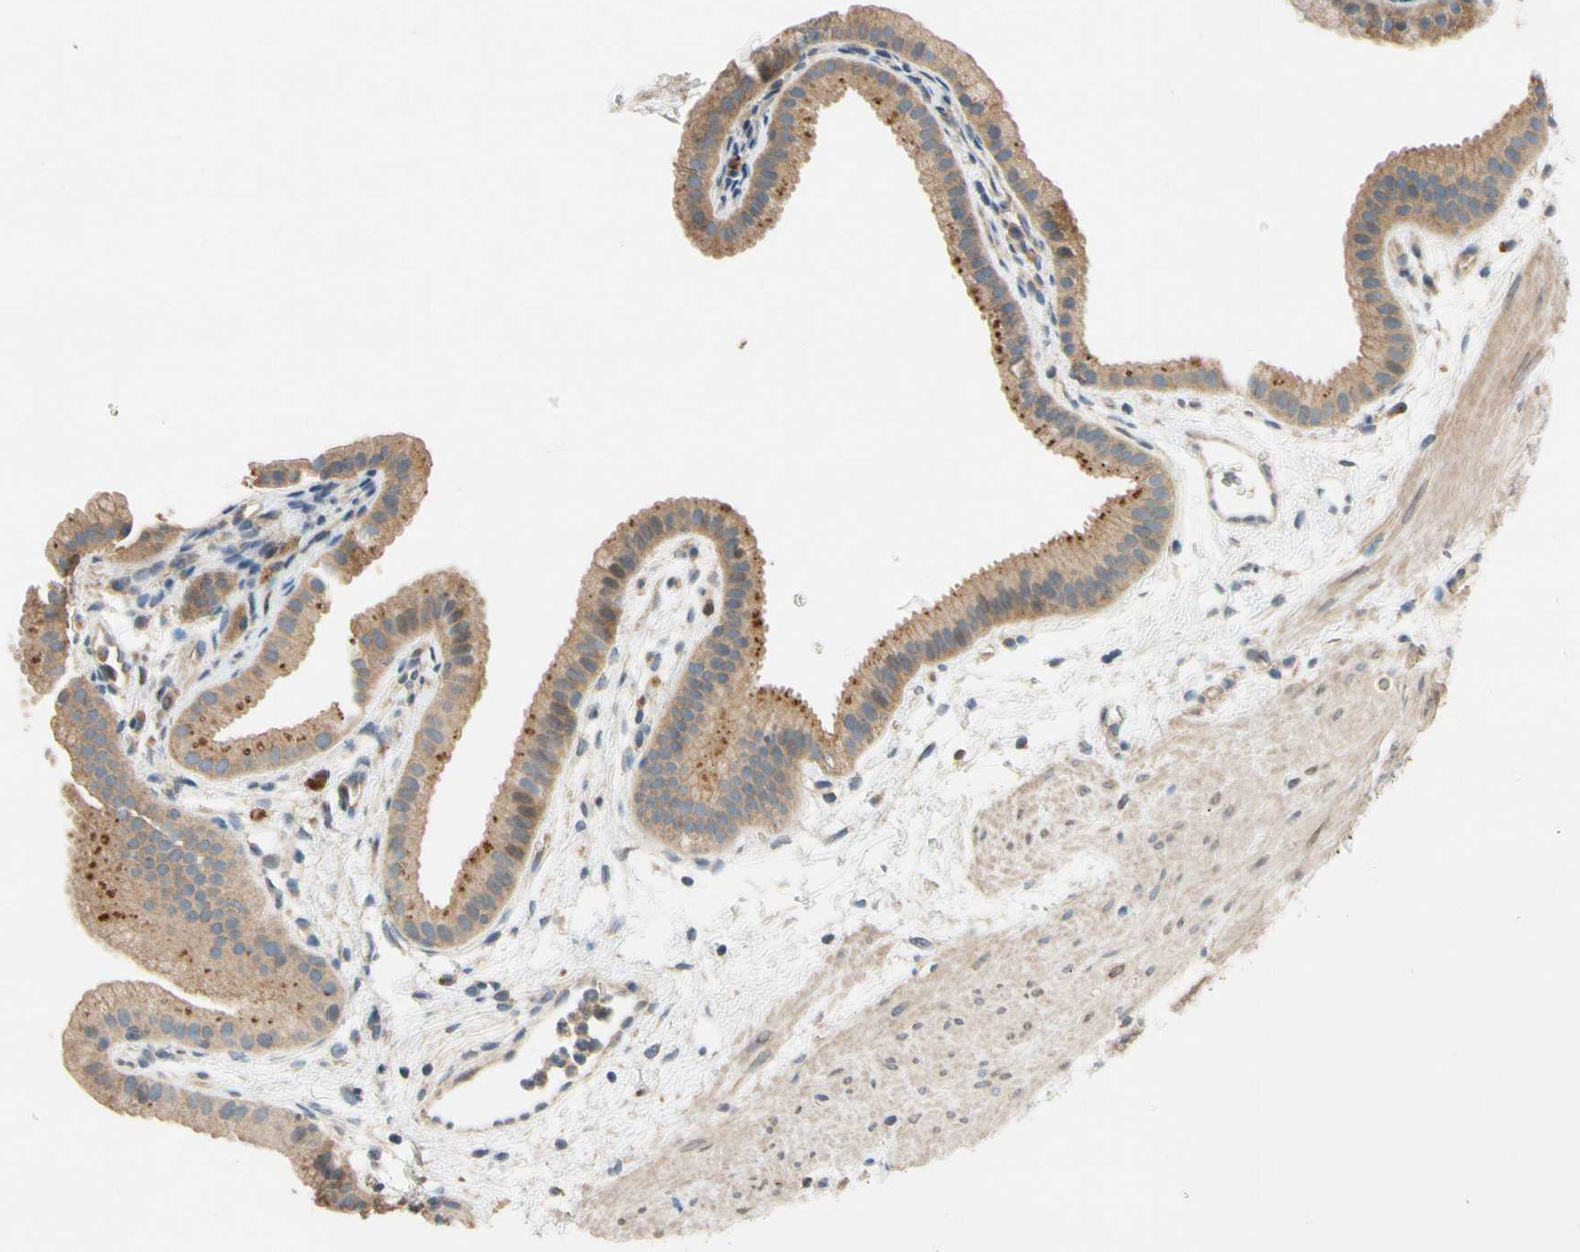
{"staining": {"intensity": "moderate", "quantity": ">75%", "location": "cytoplasmic/membranous"}, "tissue": "gallbladder", "cell_type": "Glandular cells", "image_type": "normal", "snomed": [{"axis": "morphology", "description": "Normal tissue, NOS"}, {"axis": "topography", "description": "Gallbladder"}], "caption": "Glandular cells exhibit medium levels of moderate cytoplasmic/membranous staining in about >75% of cells in normal gallbladder. The staining was performed using DAB, with brown indicating positive protein expression. Nuclei are stained blue with hematoxylin.", "gene": "USP12", "patient": {"sex": "female", "age": 64}}